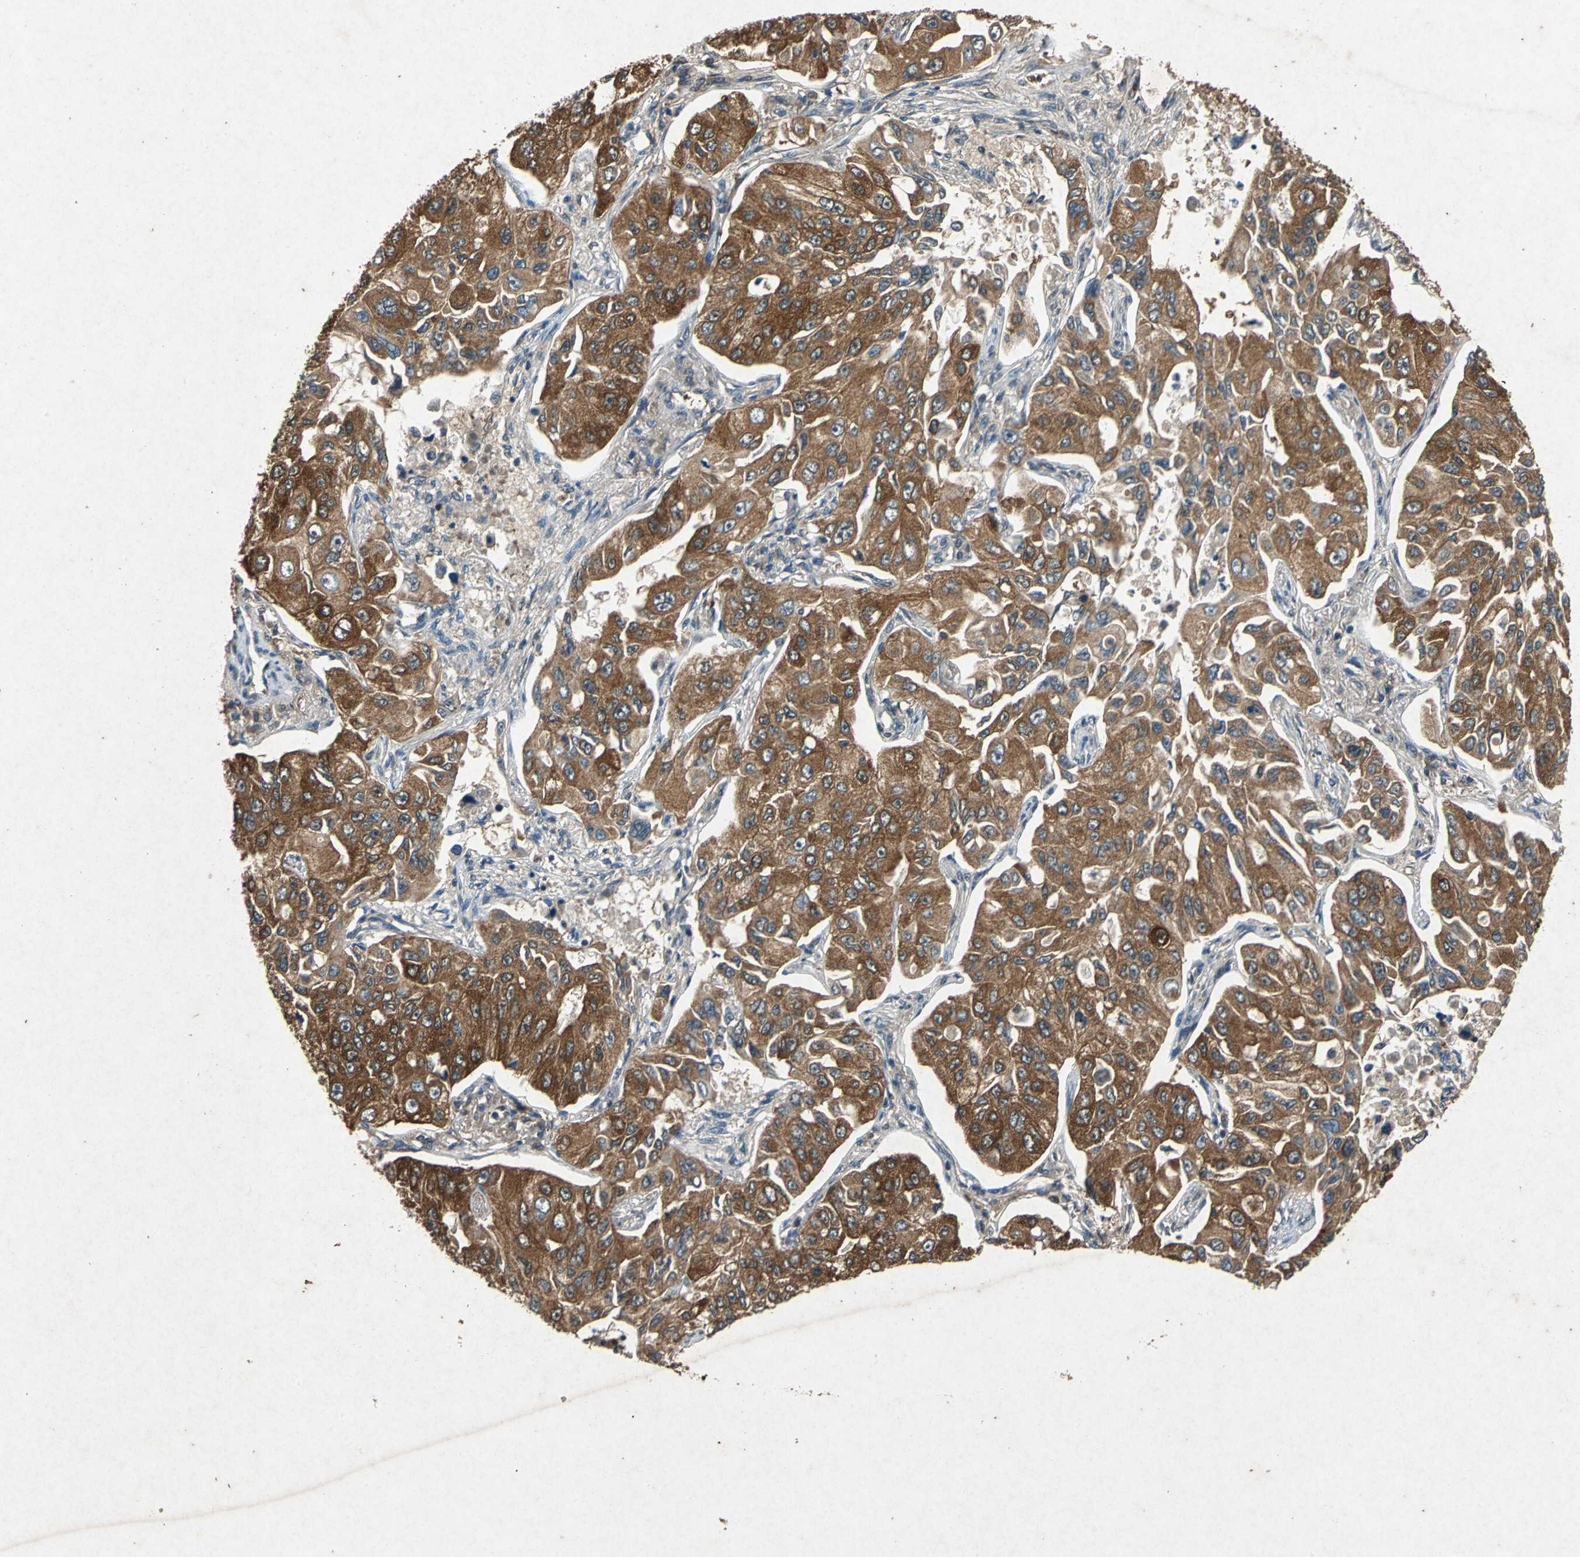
{"staining": {"intensity": "moderate", "quantity": ">75%", "location": "cytoplasmic/membranous"}, "tissue": "lung cancer", "cell_type": "Tumor cells", "image_type": "cancer", "snomed": [{"axis": "morphology", "description": "Adenocarcinoma, NOS"}, {"axis": "topography", "description": "Lung"}], "caption": "Lung adenocarcinoma was stained to show a protein in brown. There is medium levels of moderate cytoplasmic/membranous staining in about >75% of tumor cells. (Stains: DAB (3,3'-diaminobenzidine) in brown, nuclei in blue, Microscopy: brightfield microscopy at high magnification).", "gene": "HSP90AB1", "patient": {"sex": "male", "age": 84}}